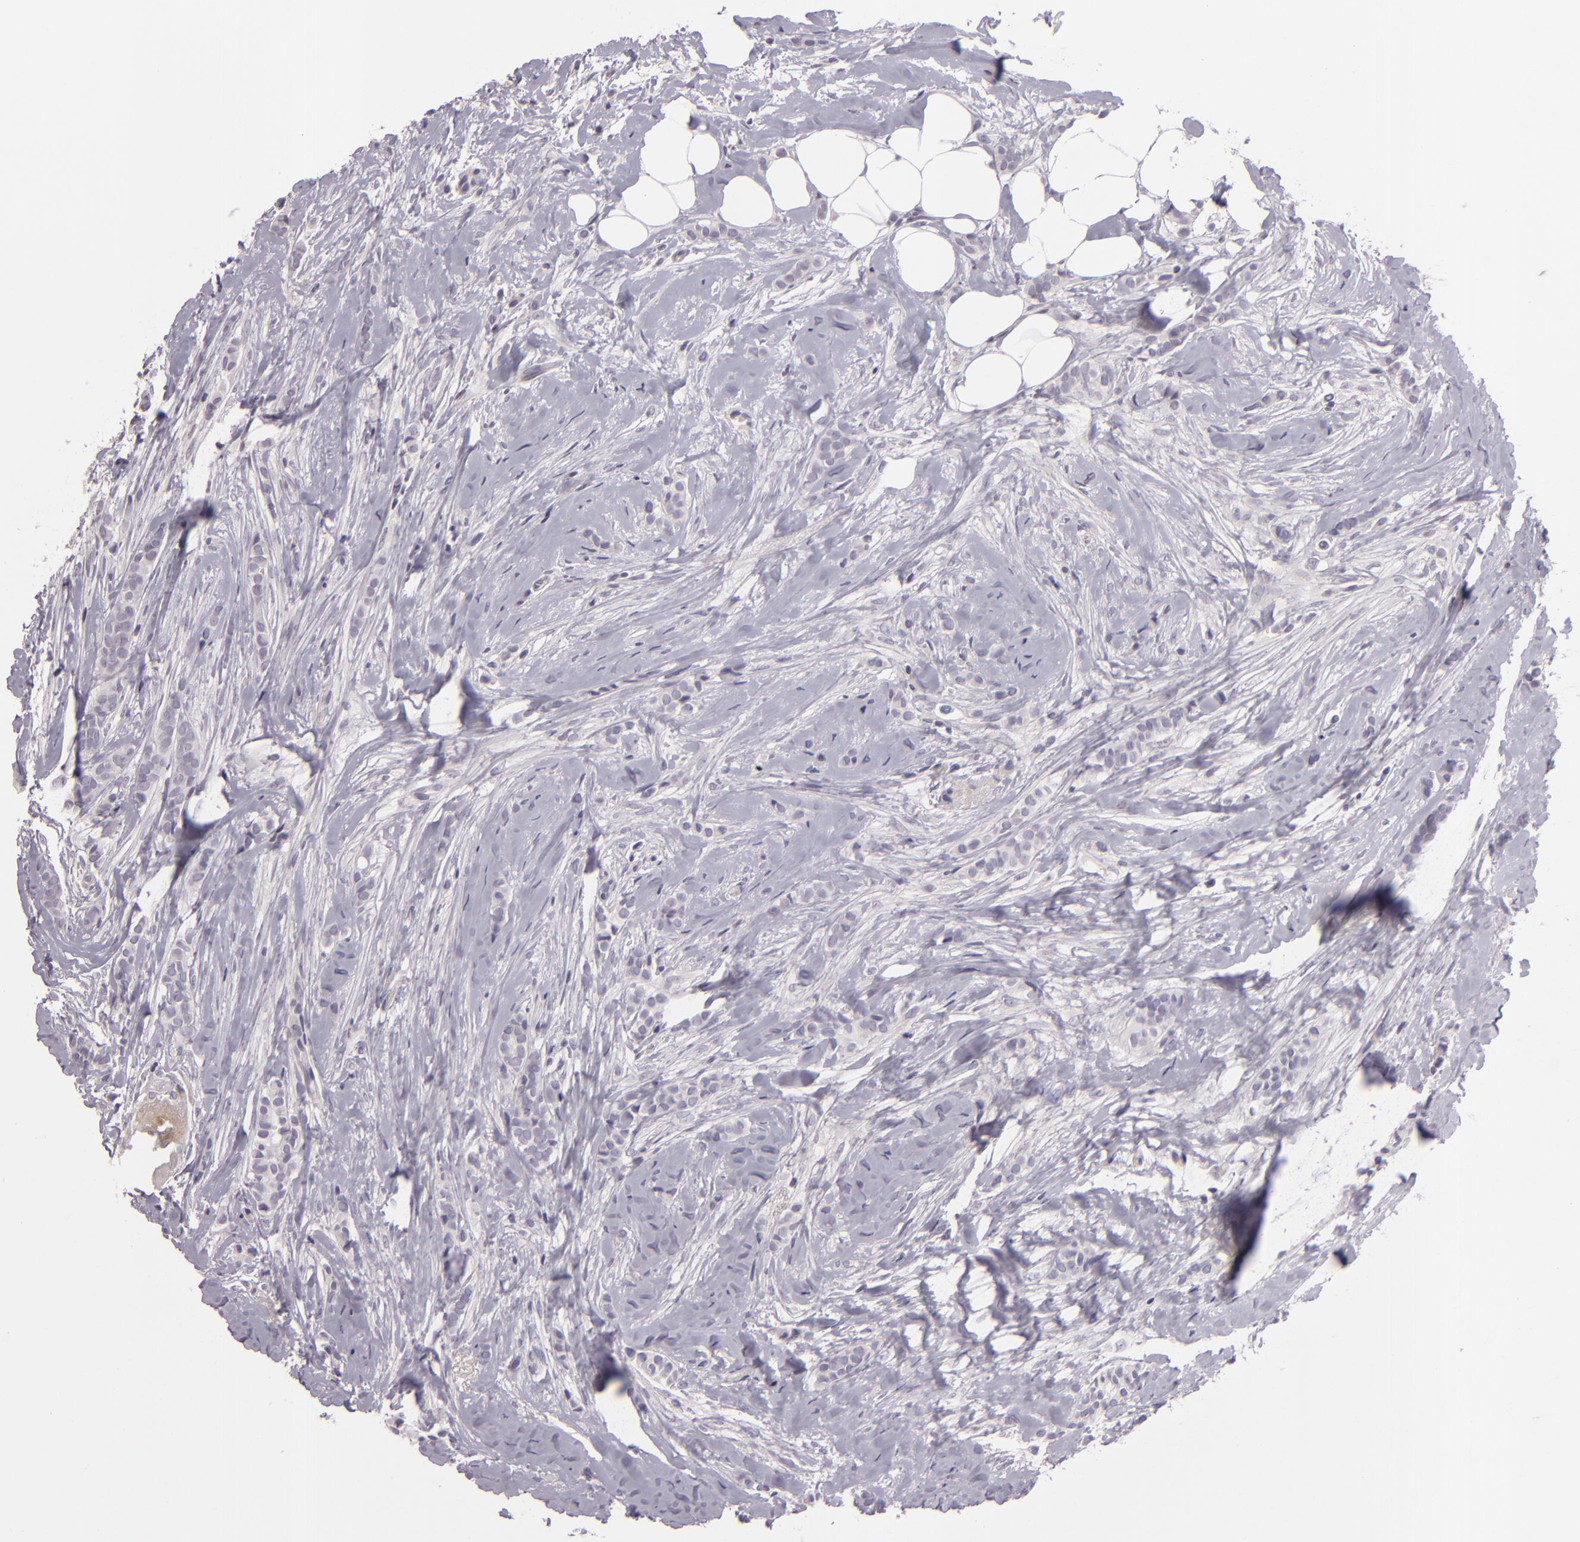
{"staining": {"intensity": "negative", "quantity": "none", "location": "none"}, "tissue": "breast cancer", "cell_type": "Tumor cells", "image_type": "cancer", "snomed": [{"axis": "morphology", "description": "Lobular carcinoma"}, {"axis": "topography", "description": "Breast"}], "caption": "DAB (3,3'-diaminobenzidine) immunohistochemical staining of breast lobular carcinoma exhibits no significant positivity in tumor cells.", "gene": "EGFL6", "patient": {"sex": "female", "age": 56}}